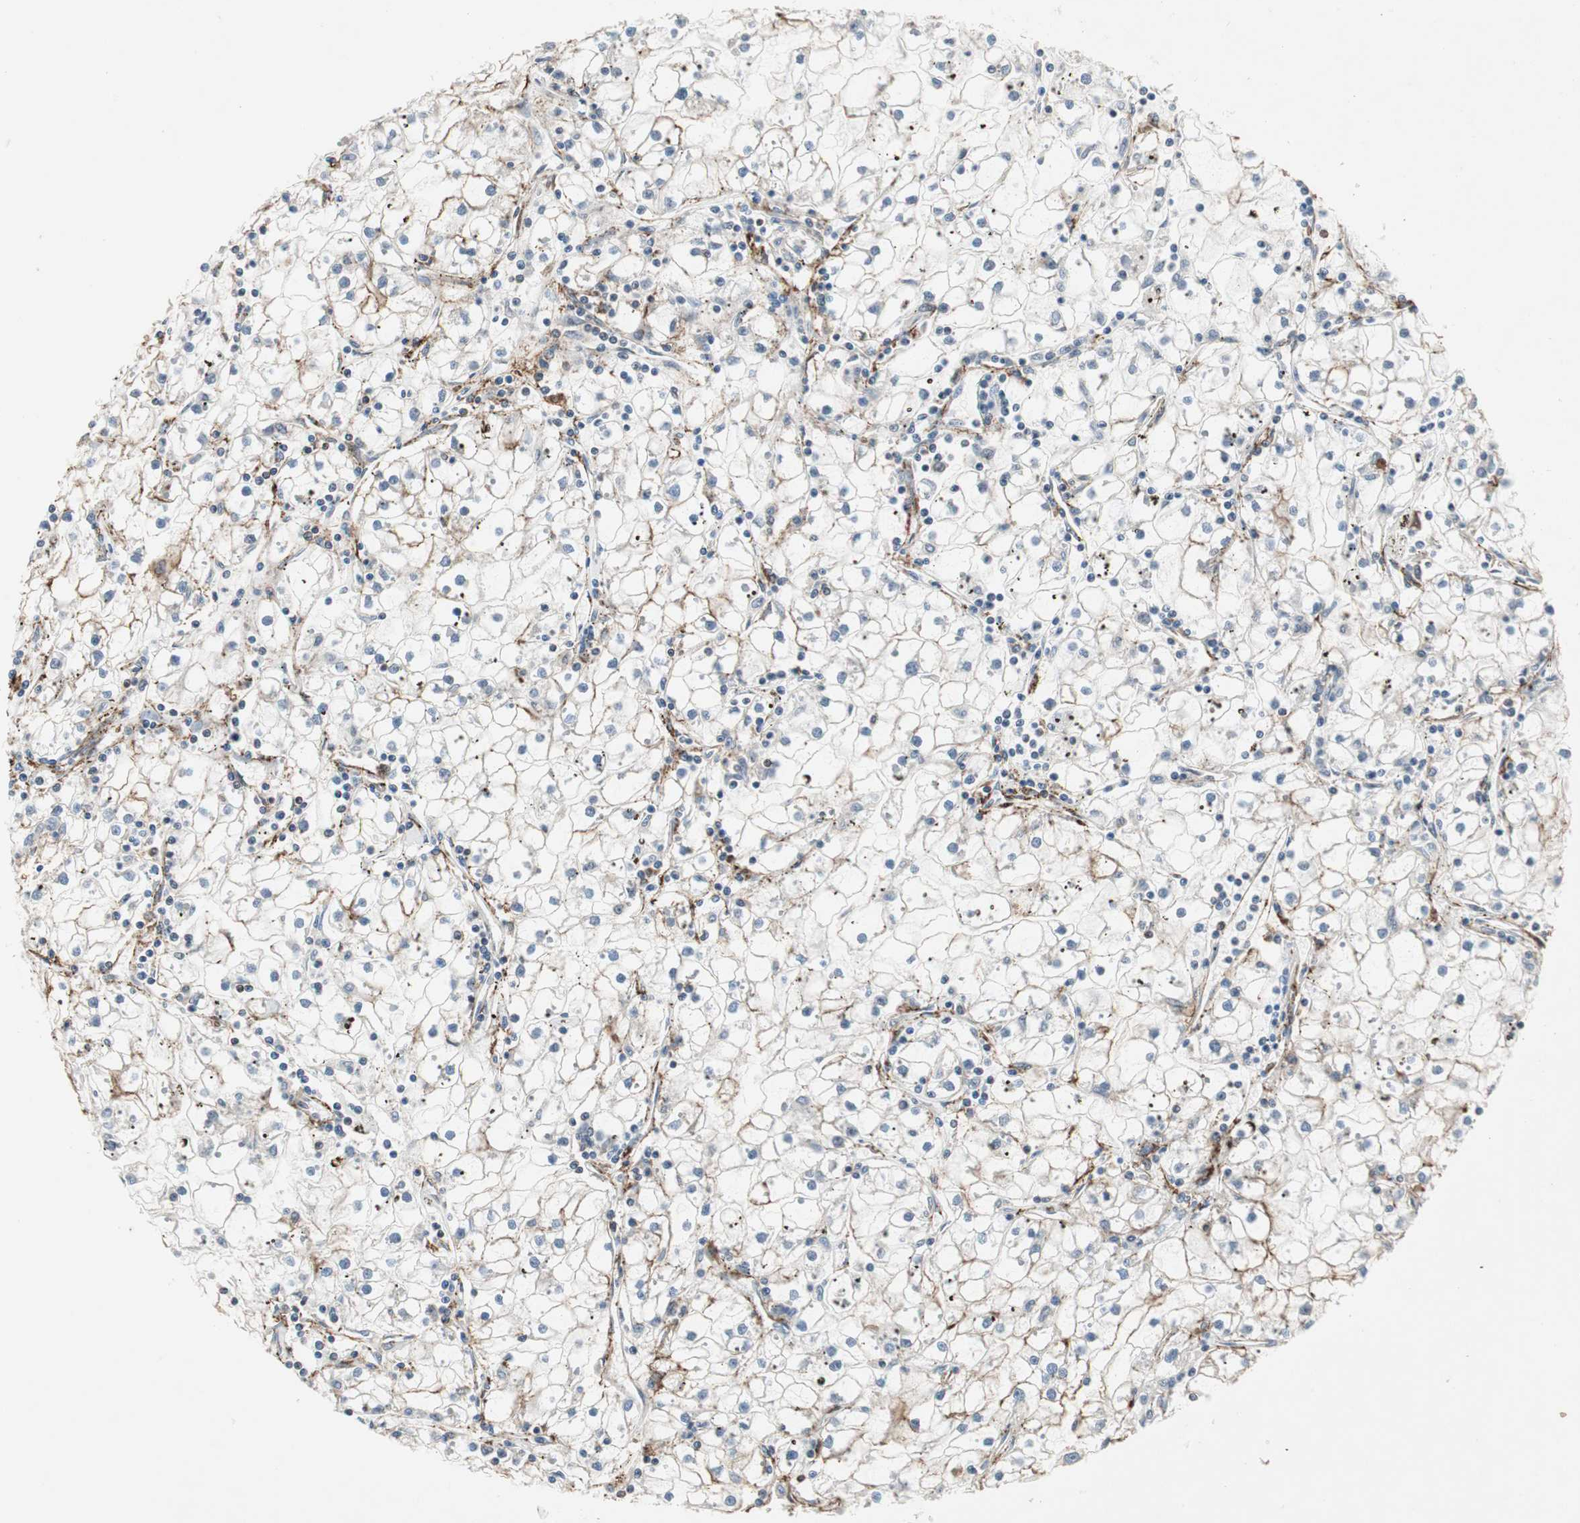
{"staining": {"intensity": "negative", "quantity": "none", "location": "none"}, "tissue": "renal cancer", "cell_type": "Tumor cells", "image_type": "cancer", "snomed": [{"axis": "morphology", "description": "Adenocarcinoma, NOS"}, {"axis": "topography", "description": "Kidney"}], "caption": "Adenocarcinoma (renal) stained for a protein using IHC exhibits no staining tumor cells.", "gene": "GRHL1", "patient": {"sex": "male", "age": 56}}